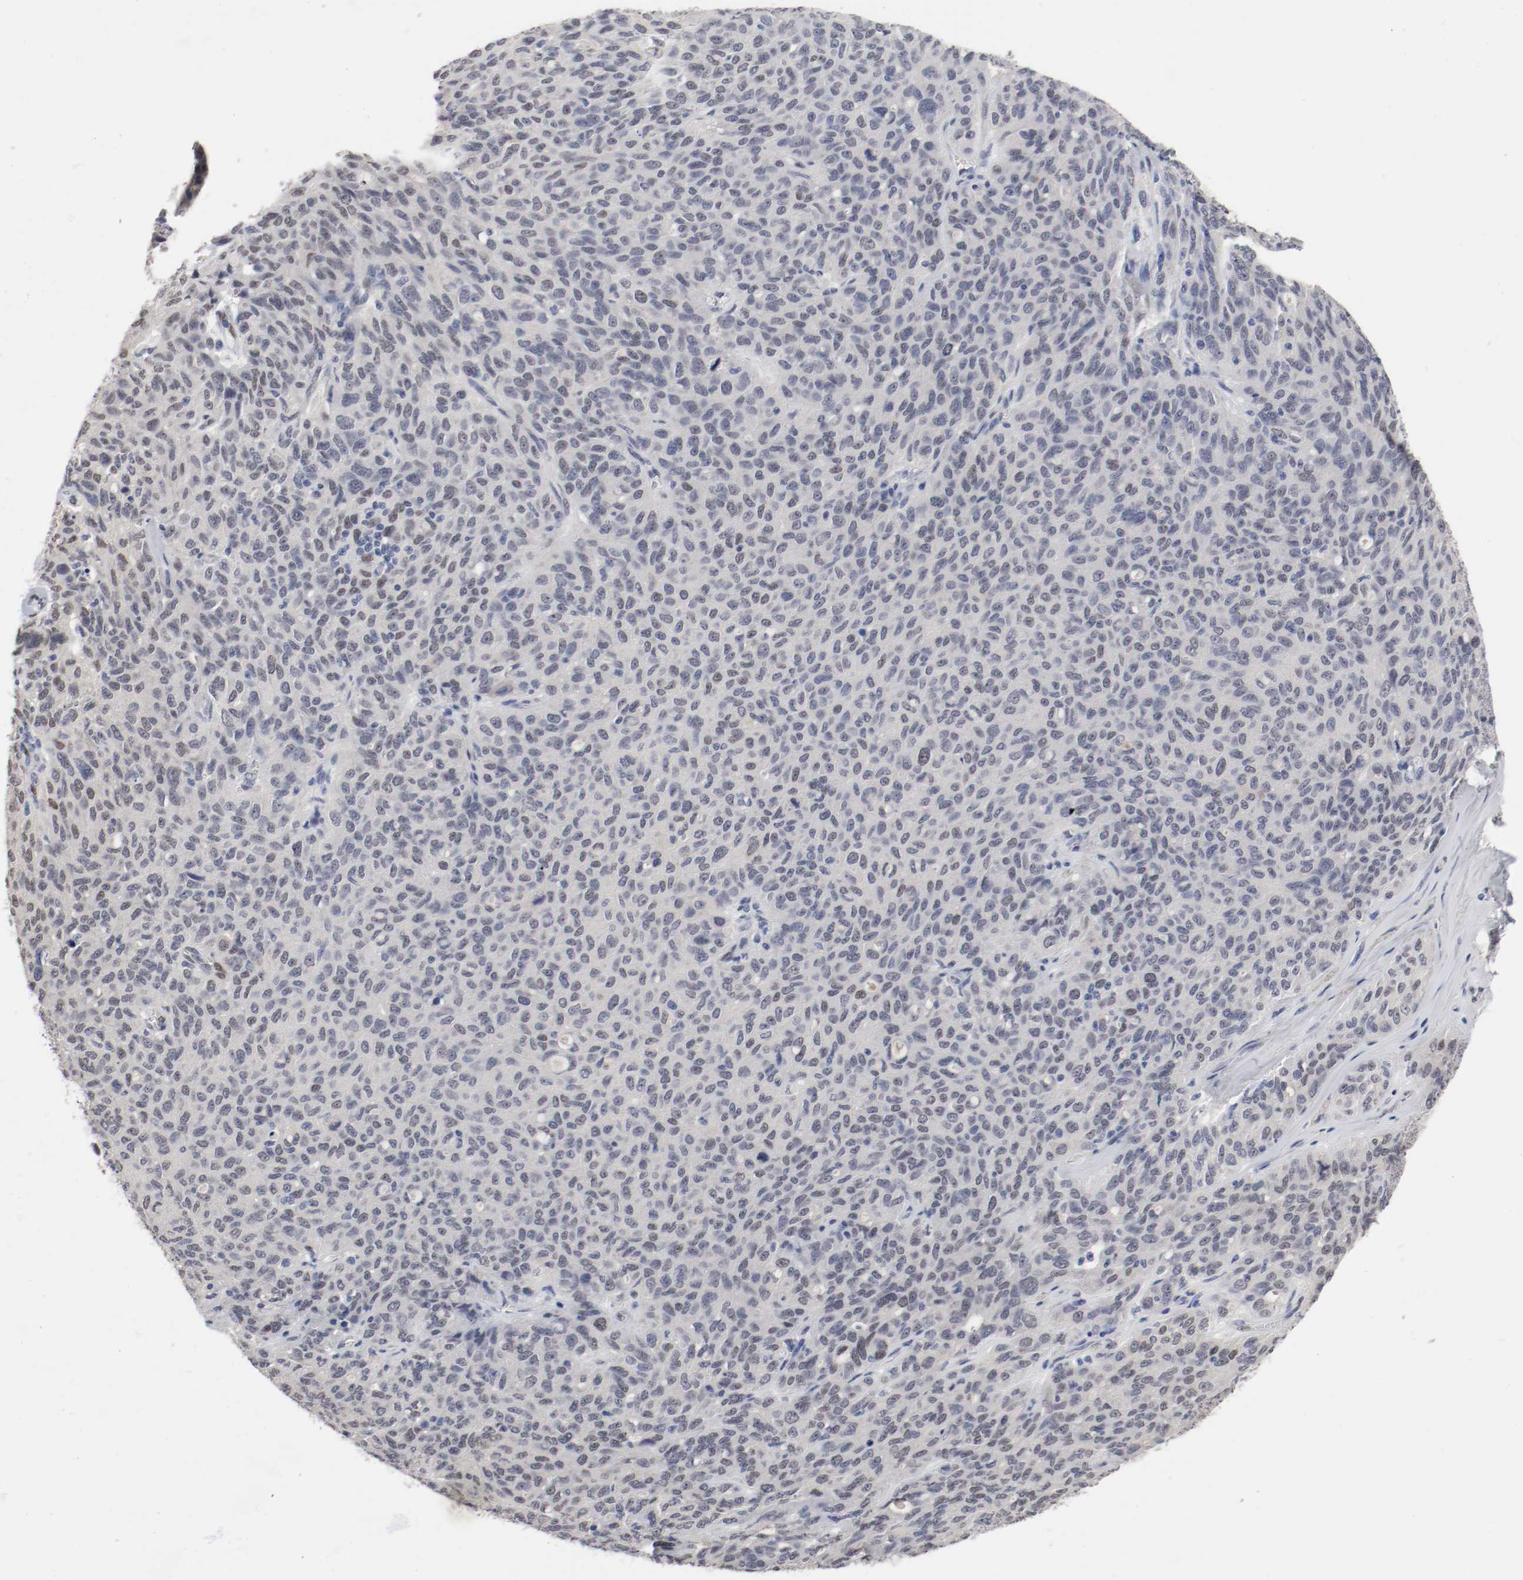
{"staining": {"intensity": "moderate", "quantity": "<25%", "location": "nuclear"}, "tissue": "ovarian cancer", "cell_type": "Tumor cells", "image_type": "cancer", "snomed": [{"axis": "morphology", "description": "Carcinoma, endometroid"}, {"axis": "topography", "description": "Ovary"}], "caption": "This is a micrograph of immunohistochemistry staining of endometroid carcinoma (ovarian), which shows moderate positivity in the nuclear of tumor cells.", "gene": "FOSL2", "patient": {"sex": "female", "age": 60}}